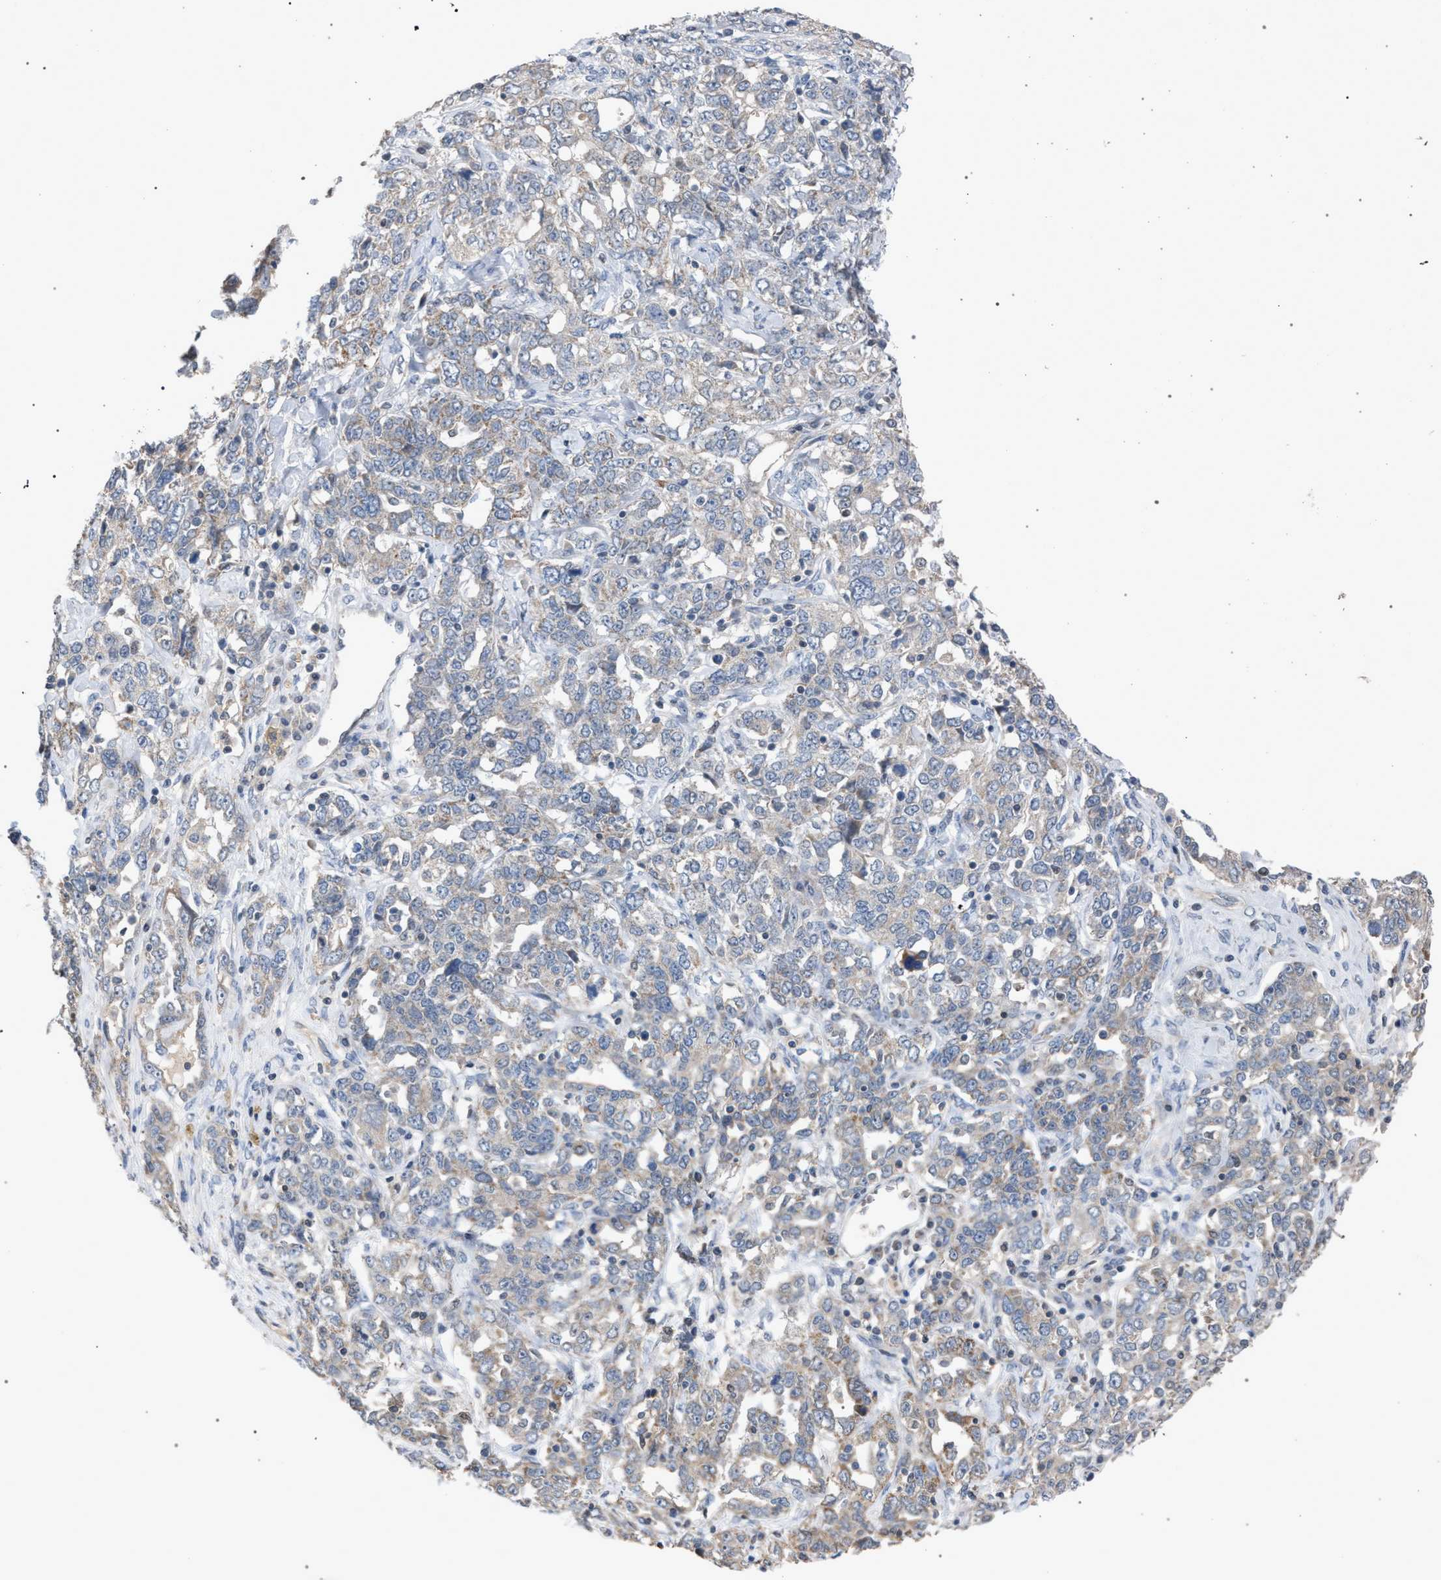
{"staining": {"intensity": "weak", "quantity": "<25%", "location": "cytoplasmic/membranous"}, "tissue": "ovarian cancer", "cell_type": "Tumor cells", "image_type": "cancer", "snomed": [{"axis": "morphology", "description": "Carcinoma, endometroid"}, {"axis": "topography", "description": "Ovary"}], "caption": "Tumor cells are negative for brown protein staining in ovarian cancer (endometroid carcinoma).", "gene": "TECPR1", "patient": {"sex": "female", "age": 62}}